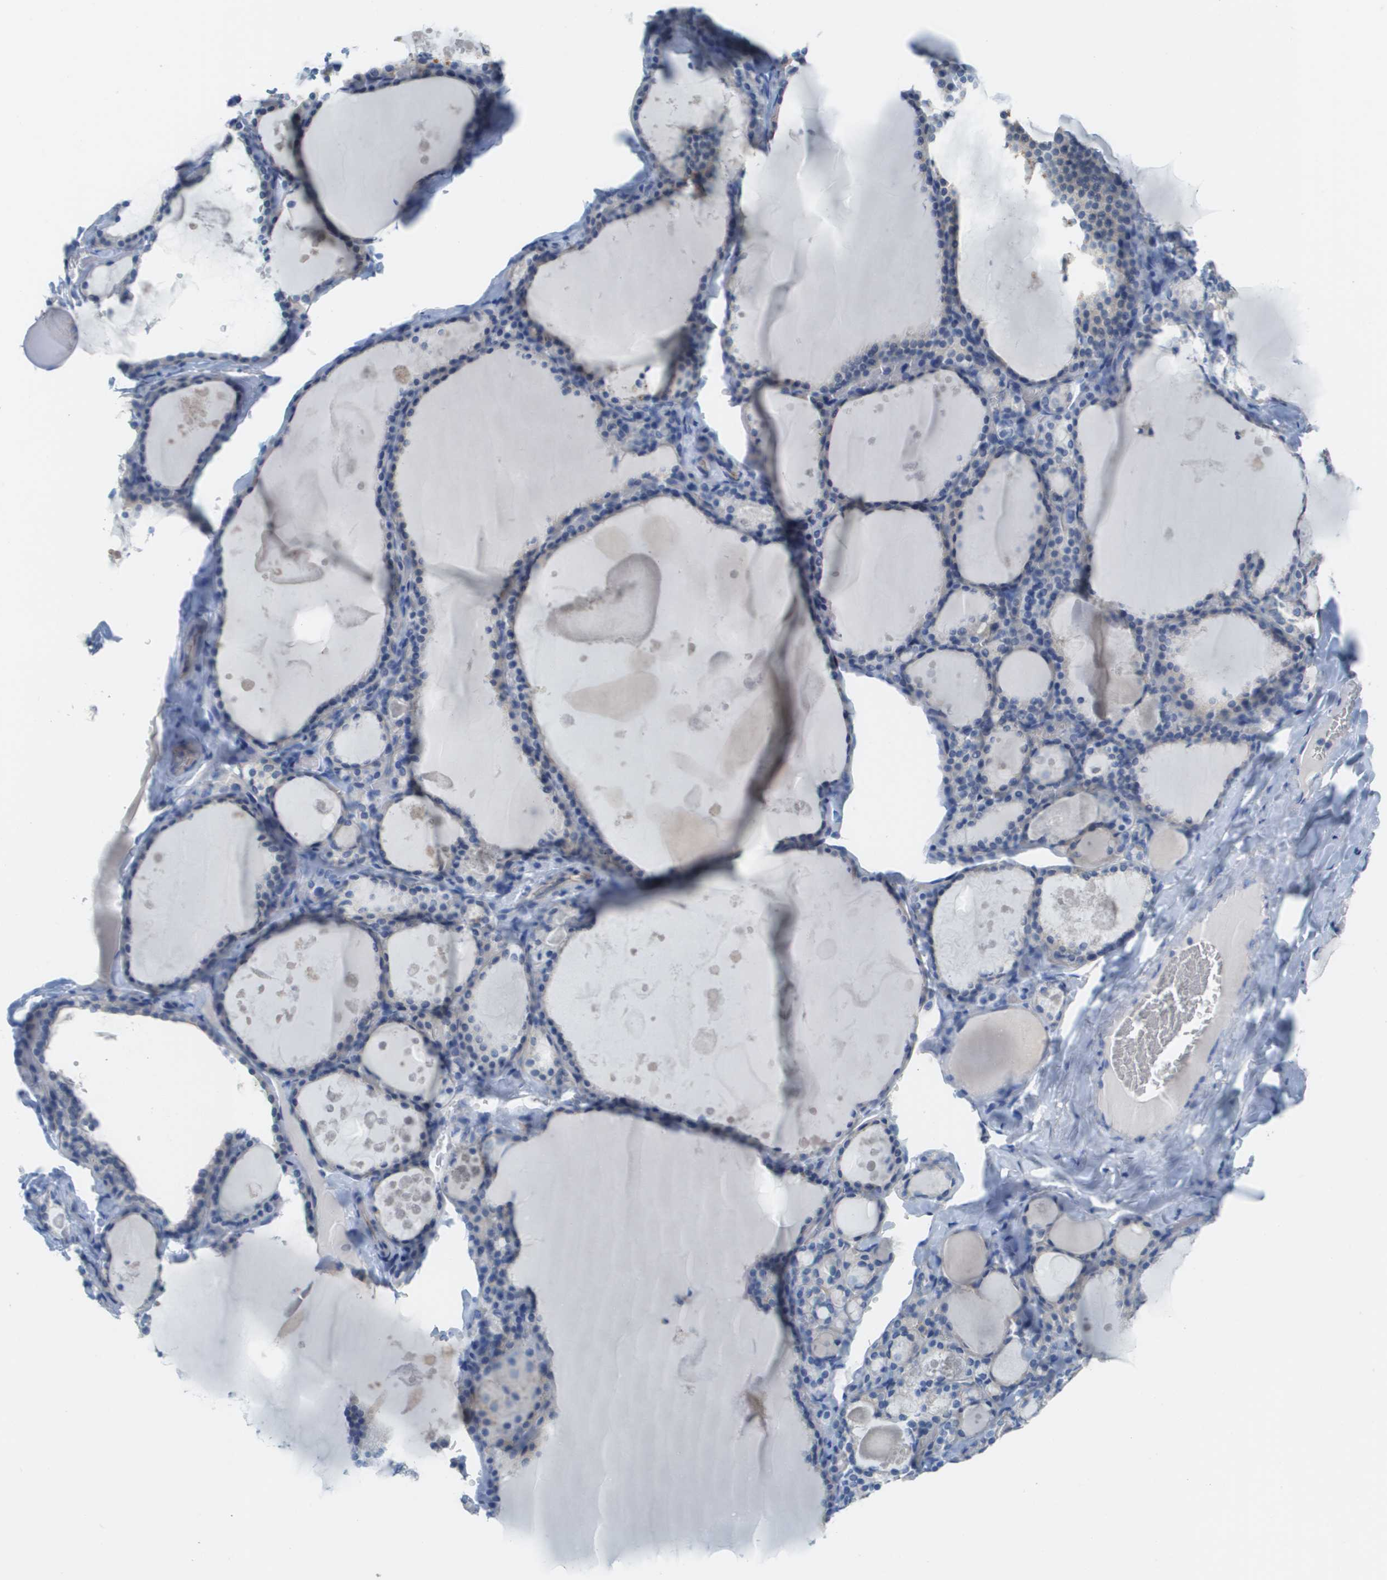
{"staining": {"intensity": "negative", "quantity": "none", "location": "none"}, "tissue": "thyroid gland", "cell_type": "Glandular cells", "image_type": "normal", "snomed": [{"axis": "morphology", "description": "Normal tissue, NOS"}, {"axis": "topography", "description": "Thyroid gland"}], "caption": "There is no significant positivity in glandular cells of thyroid gland. (Immunohistochemistry, brightfield microscopy, high magnification).", "gene": "CD46", "patient": {"sex": "male", "age": 56}}